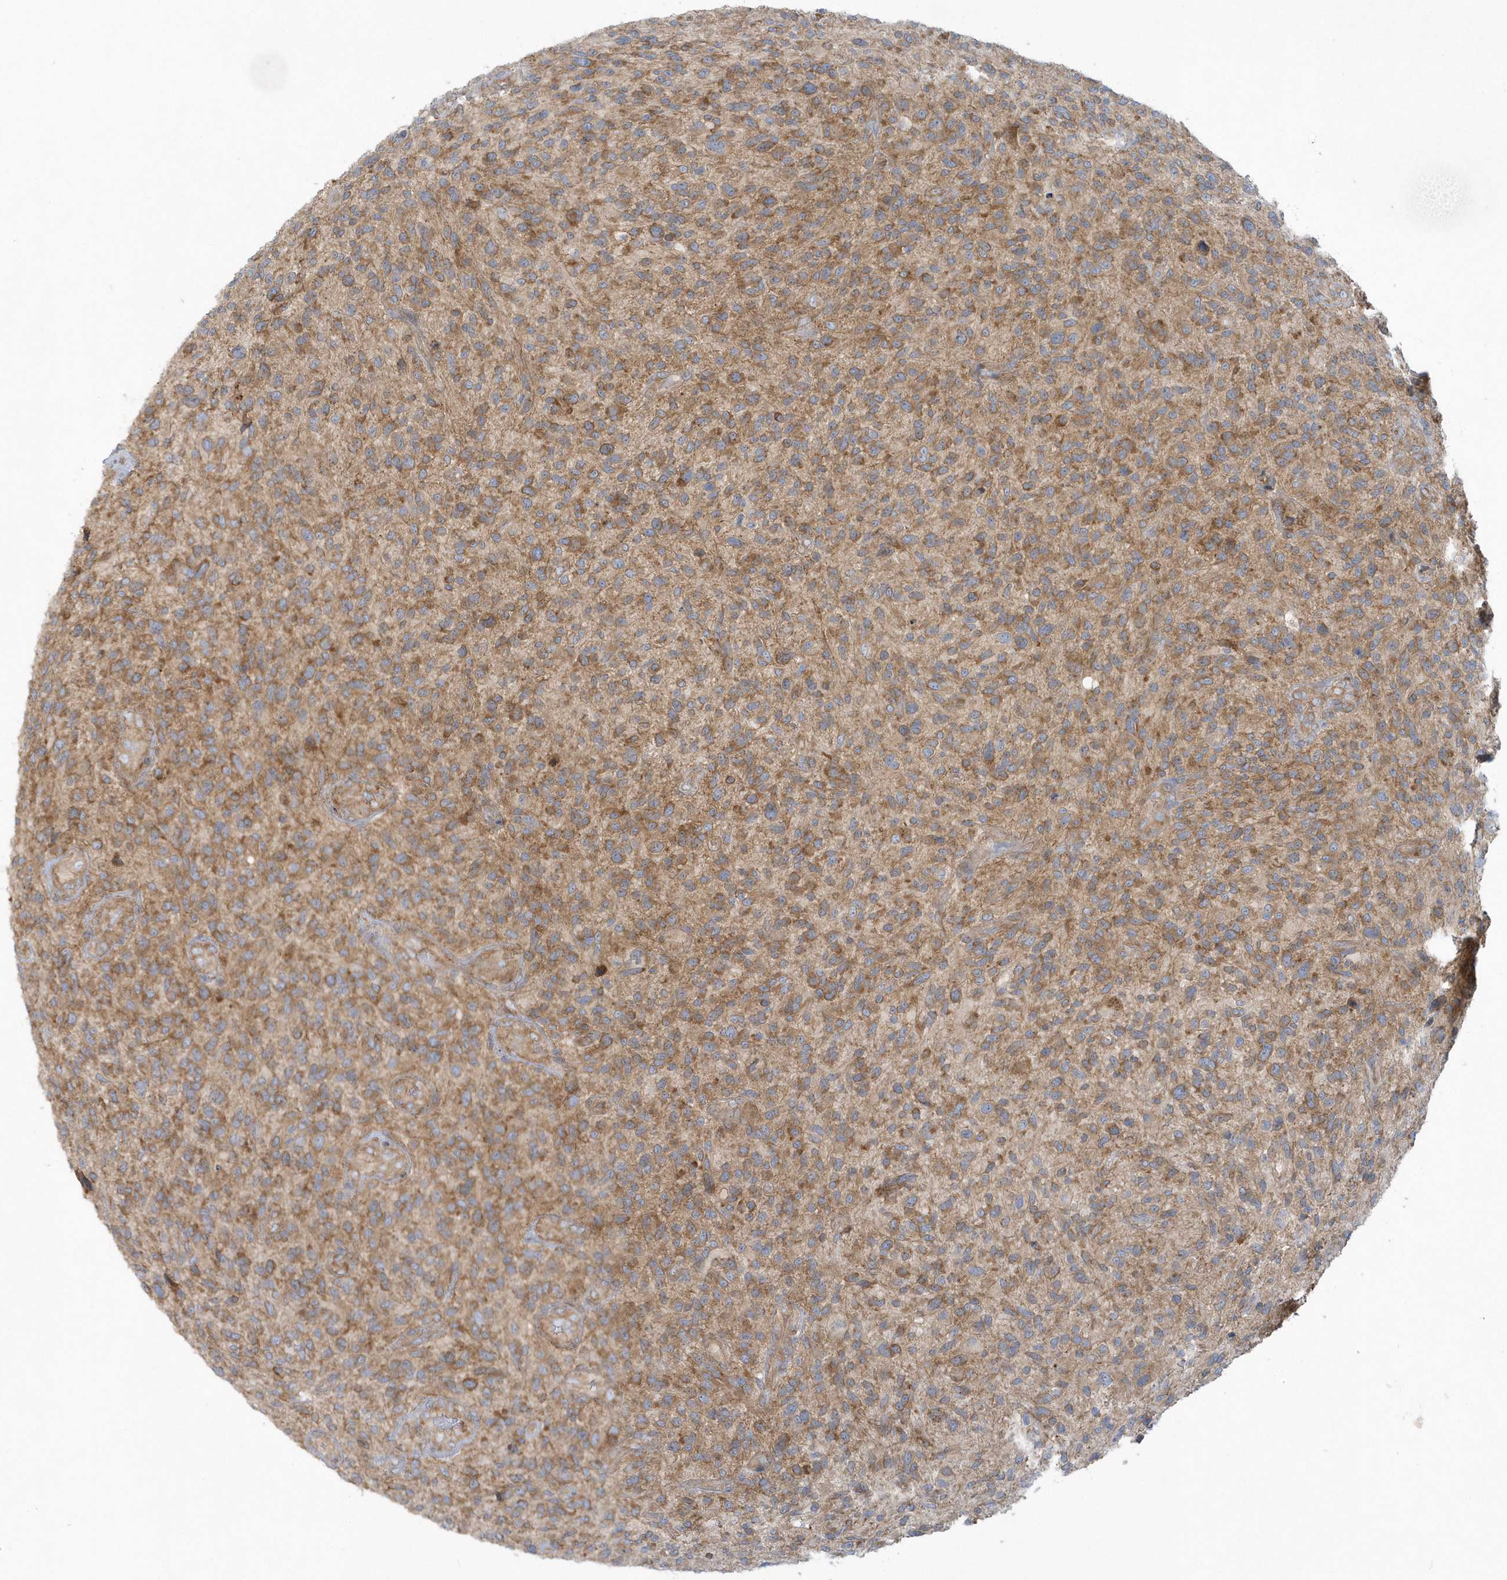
{"staining": {"intensity": "moderate", "quantity": ">75%", "location": "cytoplasmic/membranous"}, "tissue": "glioma", "cell_type": "Tumor cells", "image_type": "cancer", "snomed": [{"axis": "morphology", "description": "Glioma, malignant, High grade"}, {"axis": "topography", "description": "Brain"}], "caption": "Human glioma stained for a protein (brown) reveals moderate cytoplasmic/membranous positive positivity in approximately >75% of tumor cells.", "gene": "CNOT10", "patient": {"sex": "male", "age": 47}}